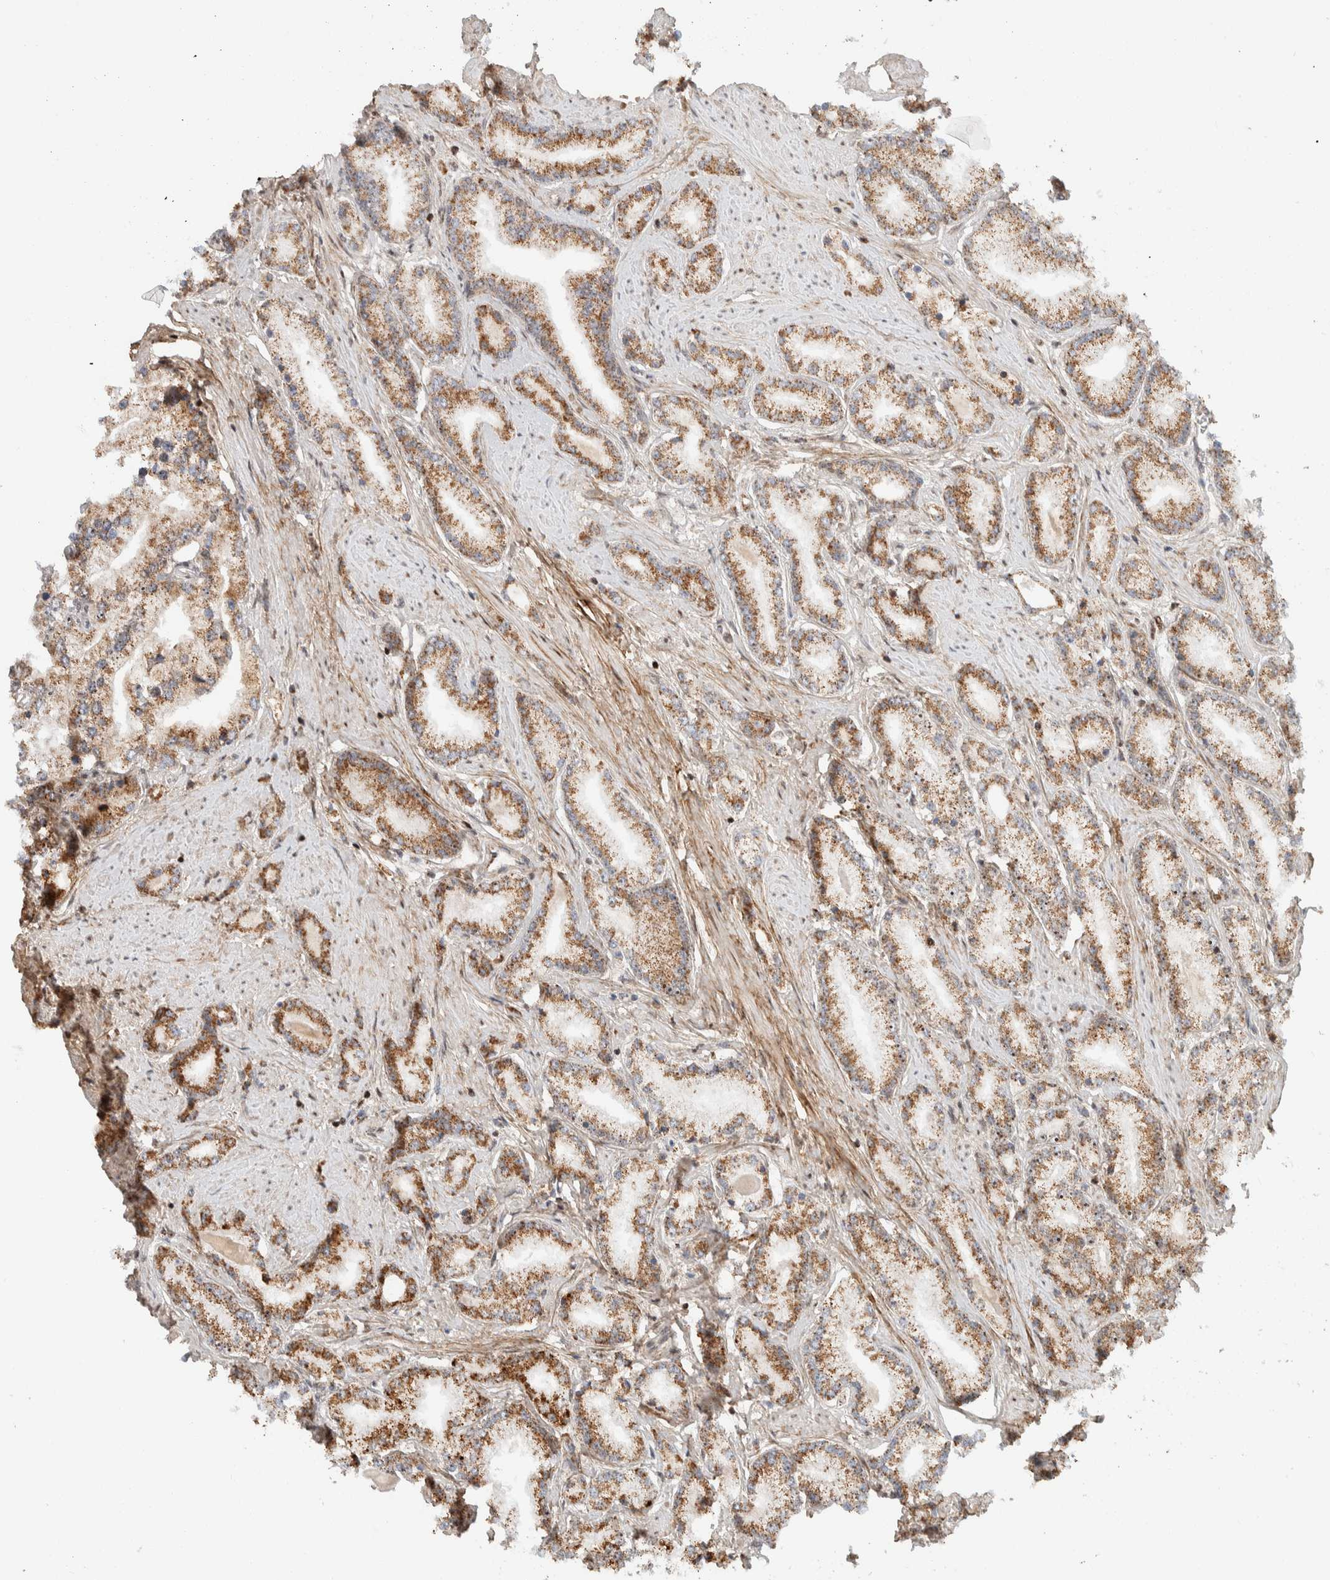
{"staining": {"intensity": "strong", "quantity": ">75%", "location": "cytoplasmic/membranous"}, "tissue": "prostate cancer", "cell_type": "Tumor cells", "image_type": "cancer", "snomed": [{"axis": "morphology", "description": "Adenocarcinoma, Low grade"}, {"axis": "topography", "description": "Prostate"}], "caption": "High-power microscopy captured an immunohistochemistry (IHC) micrograph of prostate adenocarcinoma (low-grade), revealing strong cytoplasmic/membranous staining in about >75% of tumor cells.", "gene": "TSPAN32", "patient": {"sex": "male", "age": 62}}